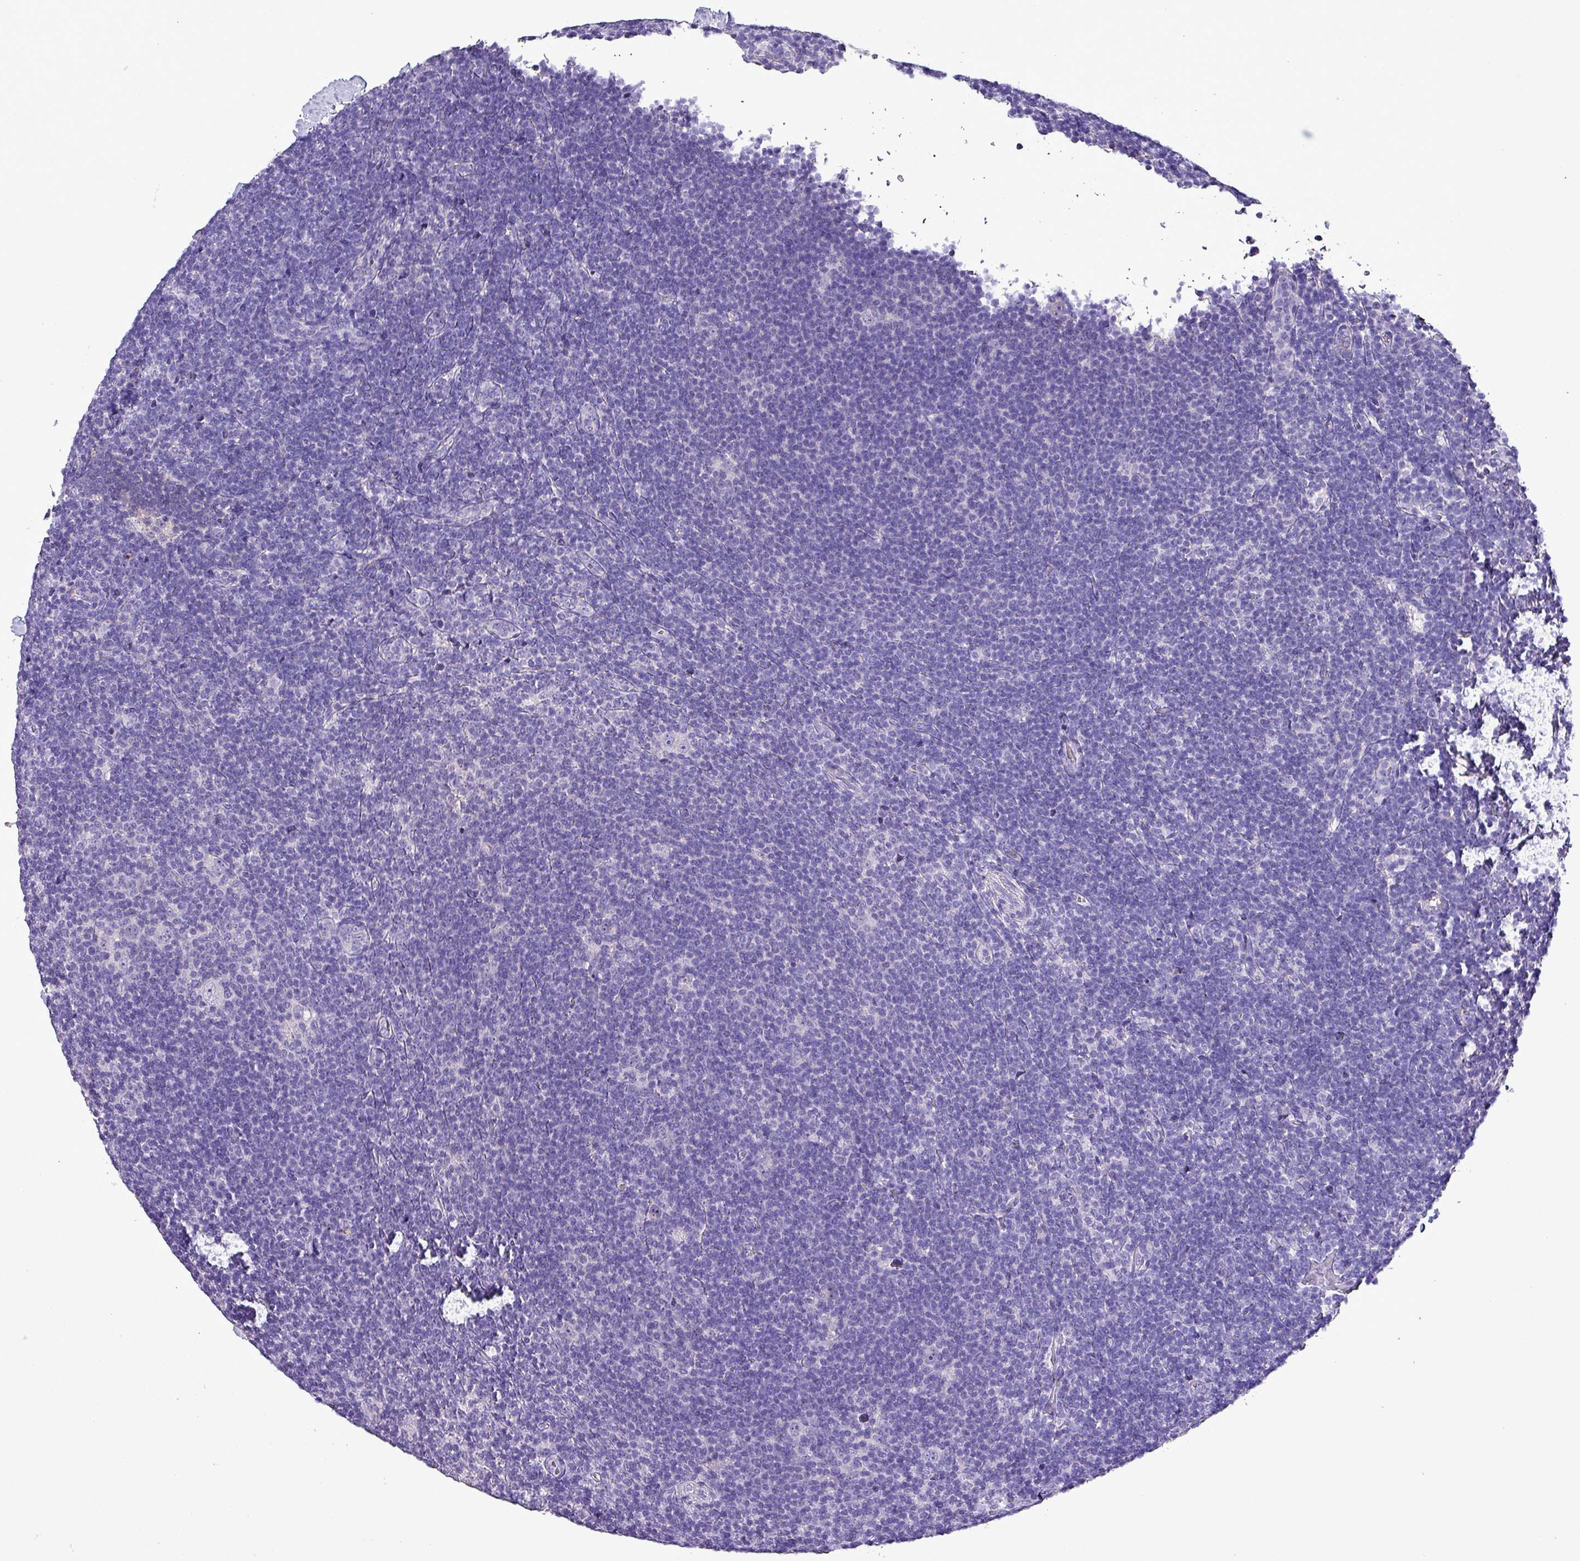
{"staining": {"intensity": "negative", "quantity": "none", "location": "none"}, "tissue": "lymphoma", "cell_type": "Tumor cells", "image_type": "cancer", "snomed": [{"axis": "morphology", "description": "Hodgkin's disease, NOS"}, {"axis": "topography", "description": "Lymph node"}], "caption": "There is no significant staining in tumor cells of lymphoma.", "gene": "HP", "patient": {"sex": "female", "age": 57}}